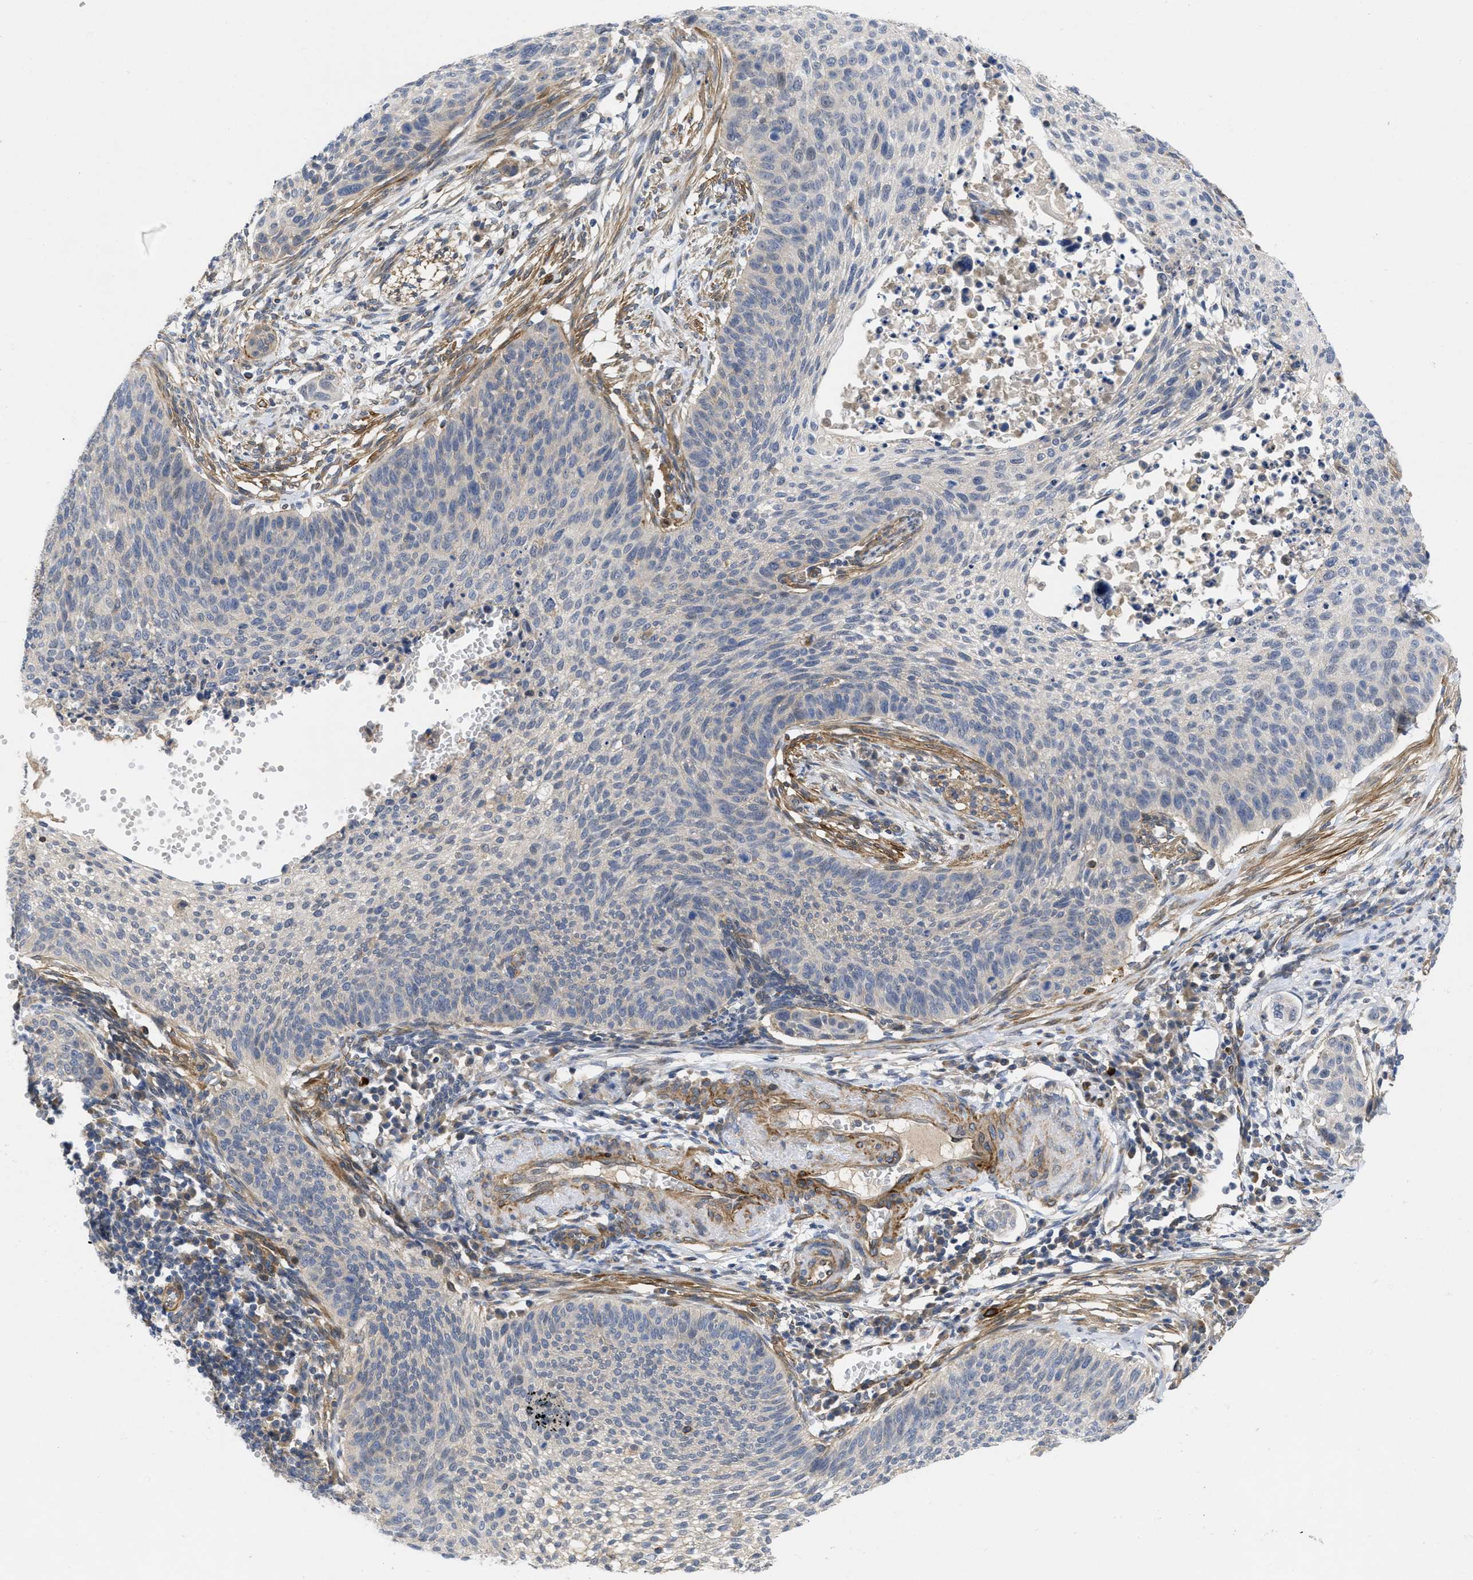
{"staining": {"intensity": "negative", "quantity": "none", "location": "none"}, "tissue": "cervical cancer", "cell_type": "Tumor cells", "image_type": "cancer", "snomed": [{"axis": "morphology", "description": "Squamous cell carcinoma, NOS"}, {"axis": "topography", "description": "Cervix"}], "caption": "This is an immunohistochemistry histopathology image of cervical cancer (squamous cell carcinoma). There is no positivity in tumor cells.", "gene": "ARHGEF26", "patient": {"sex": "female", "age": 70}}